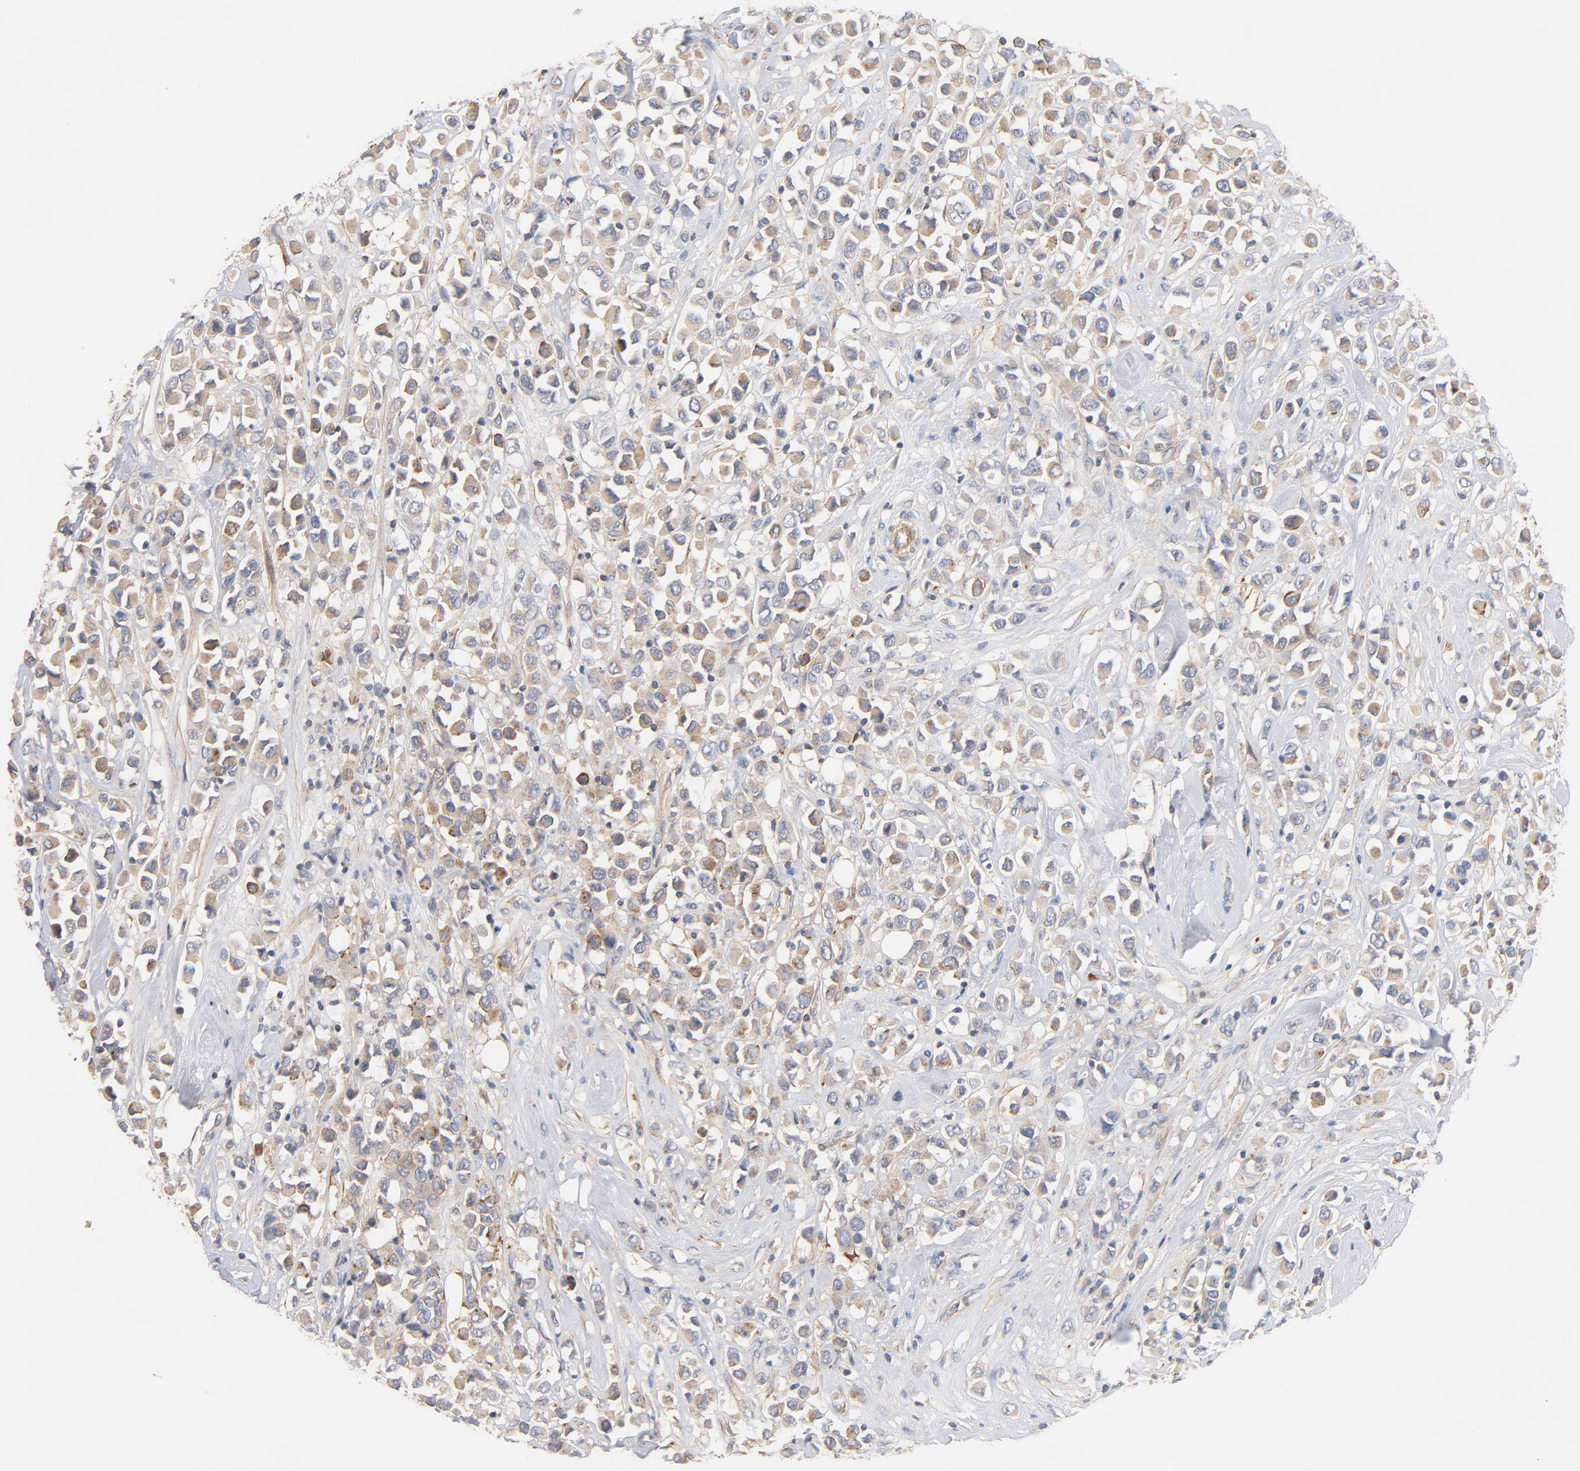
{"staining": {"intensity": "weak", "quantity": "25%-75%", "location": "cytoplasmic/membranous"}, "tissue": "breast cancer", "cell_type": "Tumor cells", "image_type": "cancer", "snomed": [{"axis": "morphology", "description": "Duct carcinoma"}, {"axis": "topography", "description": "Breast"}], "caption": "Immunohistochemical staining of human breast cancer (infiltrating ductal carcinoma) displays low levels of weak cytoplasmic/membranous staining in approximately 25%-75% of tumor cells.", "gene": "STRN3", "patient": {"sex": "female", "age": 61}}